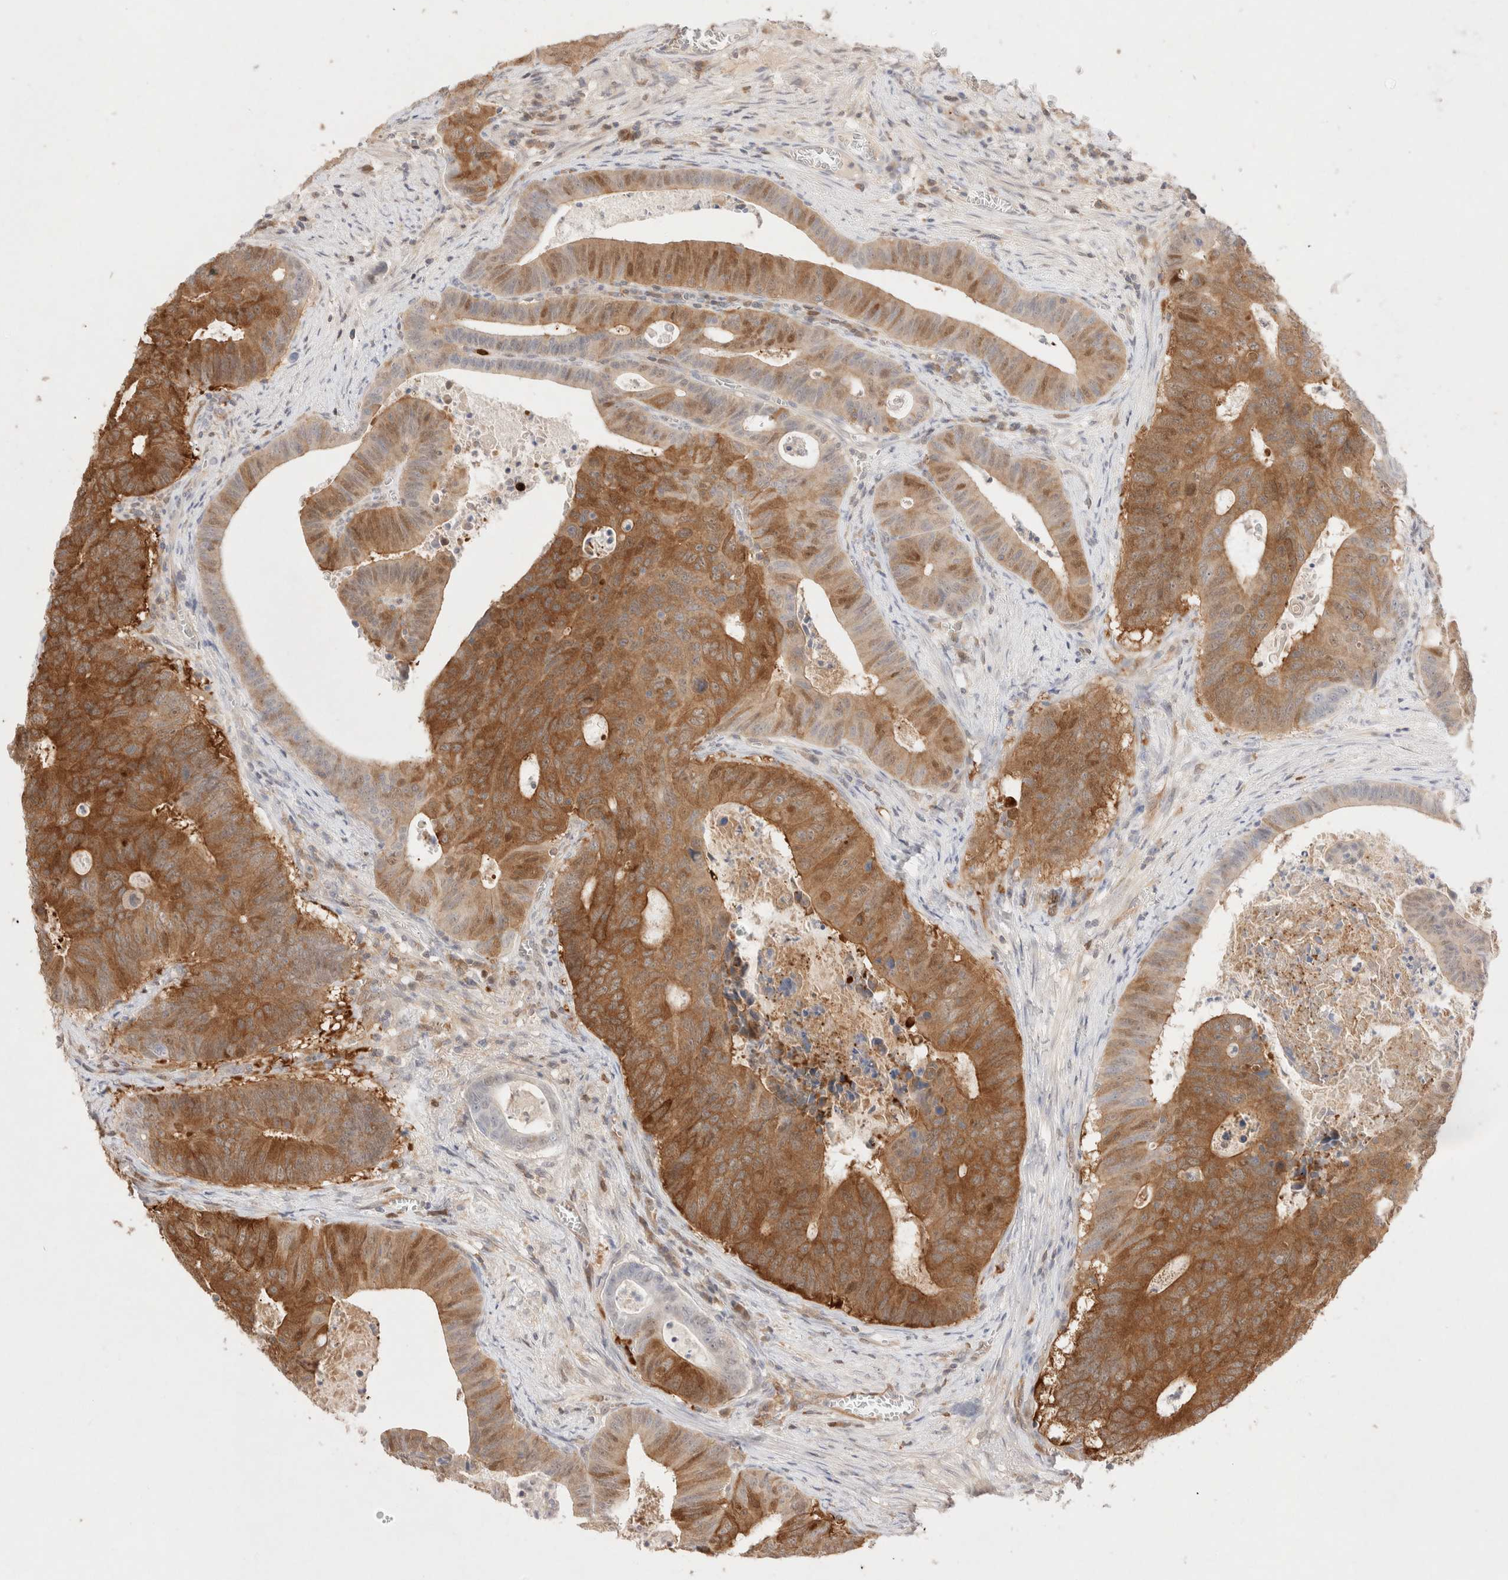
{"staining": {"intensity": "moderate", "quantity": ">75%", "location": "cytoplasmic/membranous"}, "tissue": "colorectal cancer", "cell_type": "Tumor cells", "image_type": "cancer", "snomed": [{"axis": "morphology", "description": "Adenocarcinoma, NOS"}, {"axis": "topography", "description": "Colon"}], "caption": "Human colorectal cancer stained with a brown dye reveals moderate cytoplasmic/membranous positive positivity in about >75% of tumor cells.", "gene": "STARD10", "patient": {"sex": "male", "age": 87}}